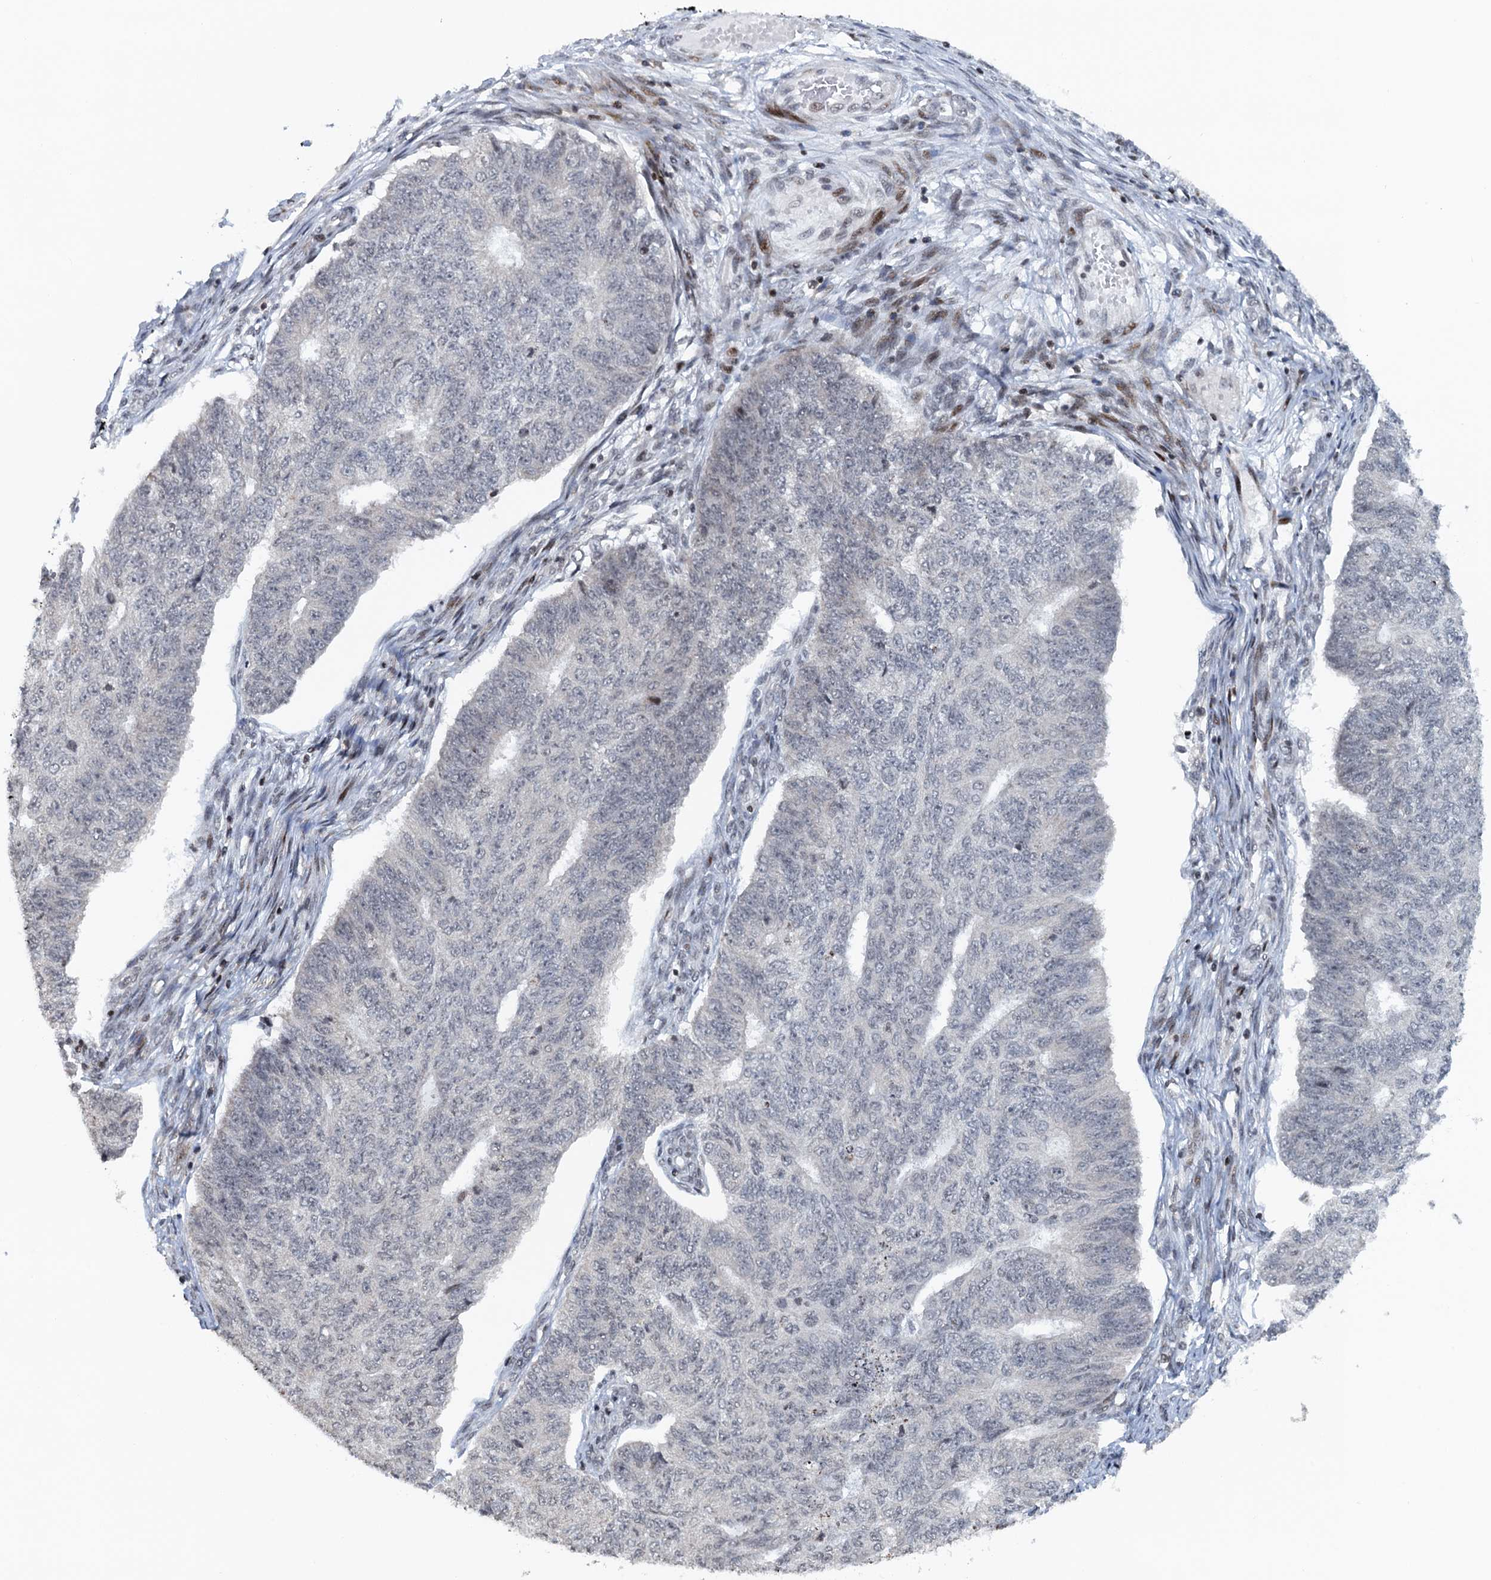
{"staining": {"intensity": "negative", "quantity": "none", "location": "none"}, "tissue": "endometrial cancer", "cell_type": "Tumor cells", "image_type": "cancer", "snomed": [{"axis": "morphology", "description": "Adenocarcinoma, NOS"}, {"axis": "topography", "description": "Endometrium"}], "caption": "Tumor cells show no significant positivity in endometrial cancer. (DAB immunohistochemistry, high magnification).", "gene": "FYB1", "patient": {"sex": "female", "age": 32}}